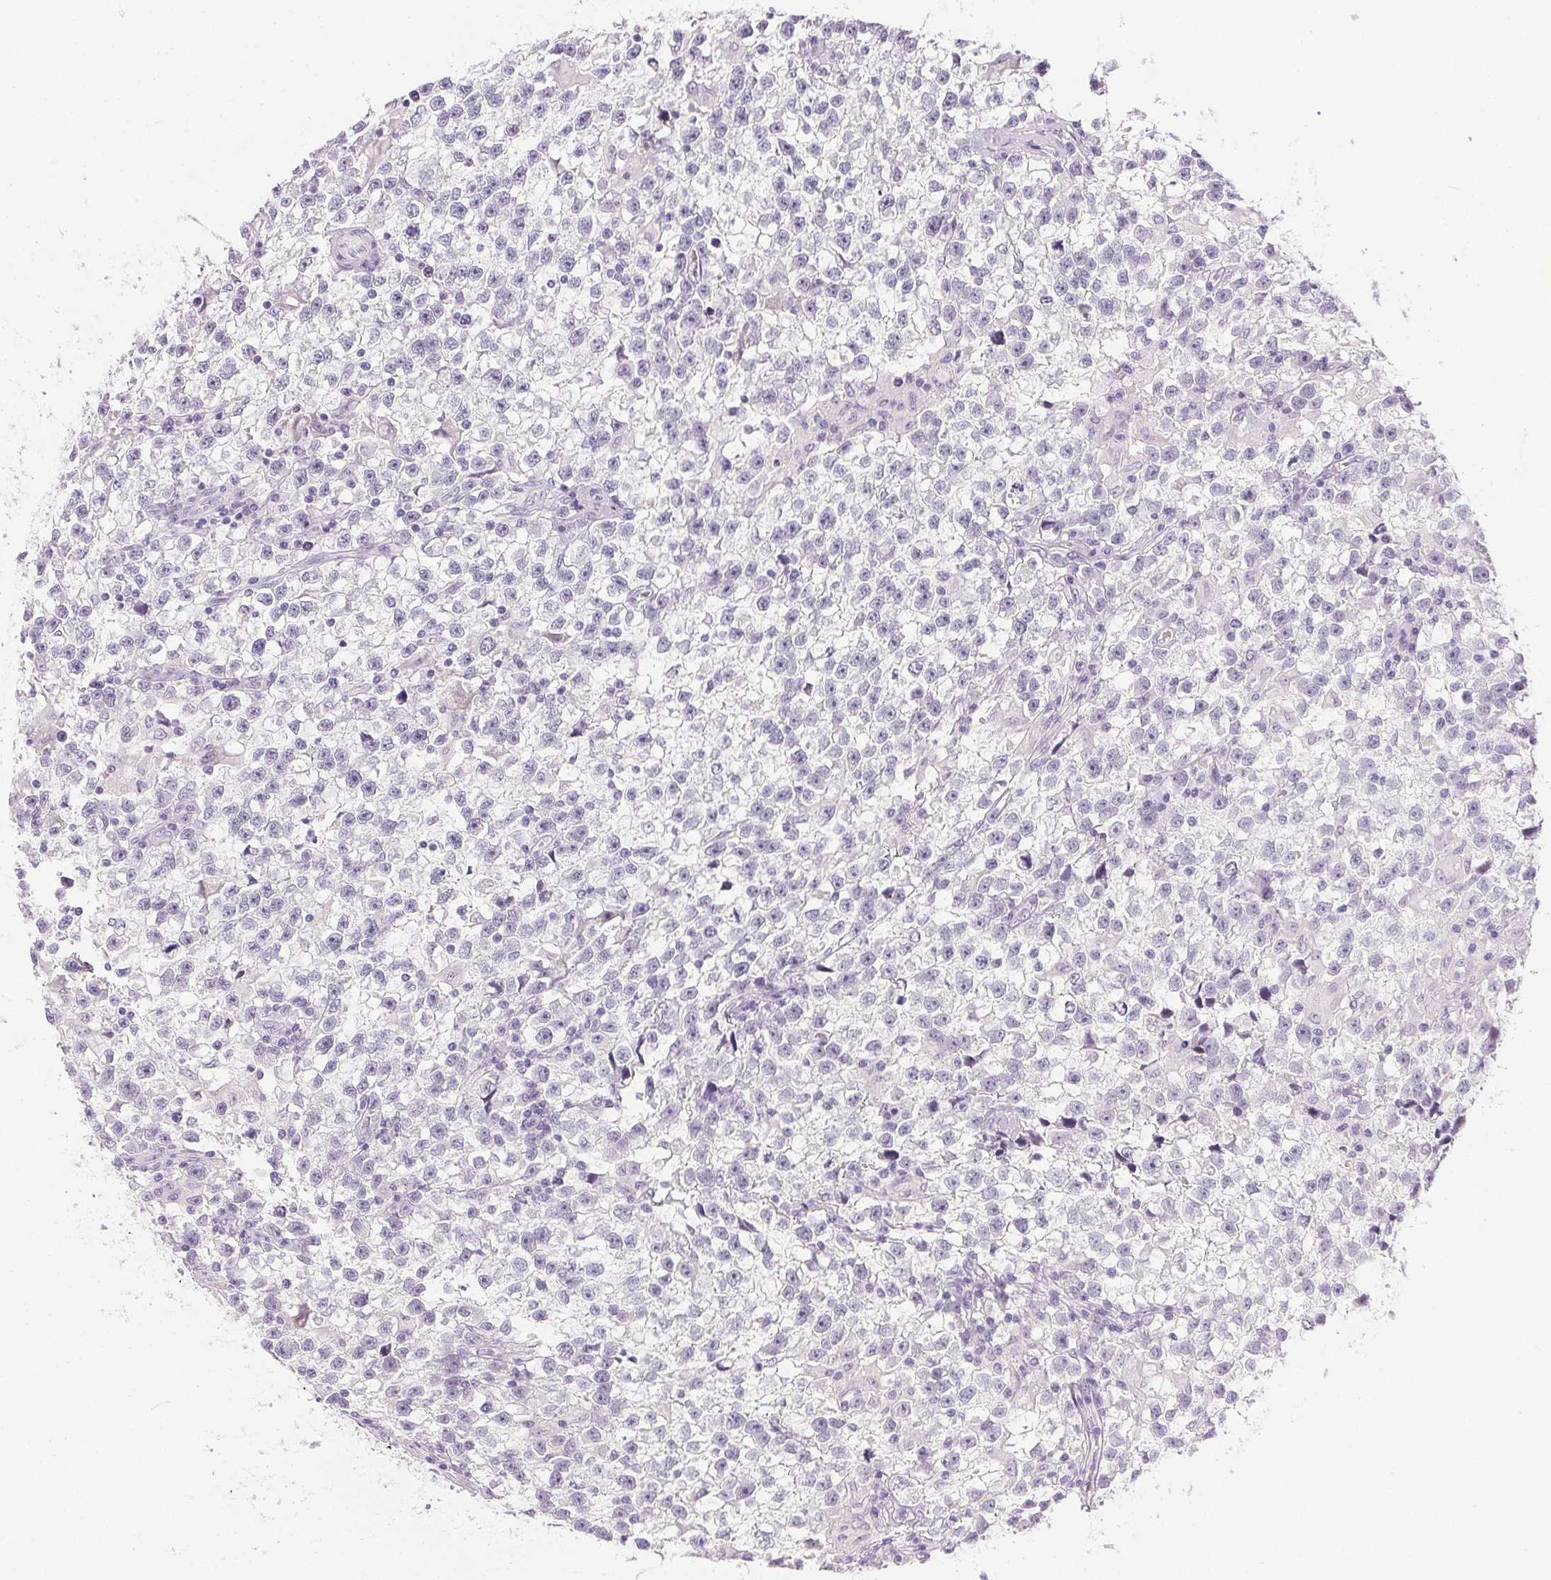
{"staining": {"intensity": "negative", "quantity": "none", "location": "none"}, "tissue": "testis cancer", "cell_type": "Tumor cells", "image_type": "cancer", "snomed": [{"axis": "morphology", "description": "Seminoma, NOS"}, {"axis": "topography", "description": "Testis"}], "caption": "High magnification brightfield microscopy of seminoma (testis) stained with DAB (3,3'-diaminobenzidine) (brown) and counterstained with hematoxylin (blue): tumor cells show no significant positivity. (Stains: DAB (3,3'-diaminobenzidine) immunohistochemistry (IHC) with hematoxylin counter stain, Microscopy: brightfield microscopy at high magnification).", "gene": "PPY", "patient": {"sex": "male", "age": 31}}